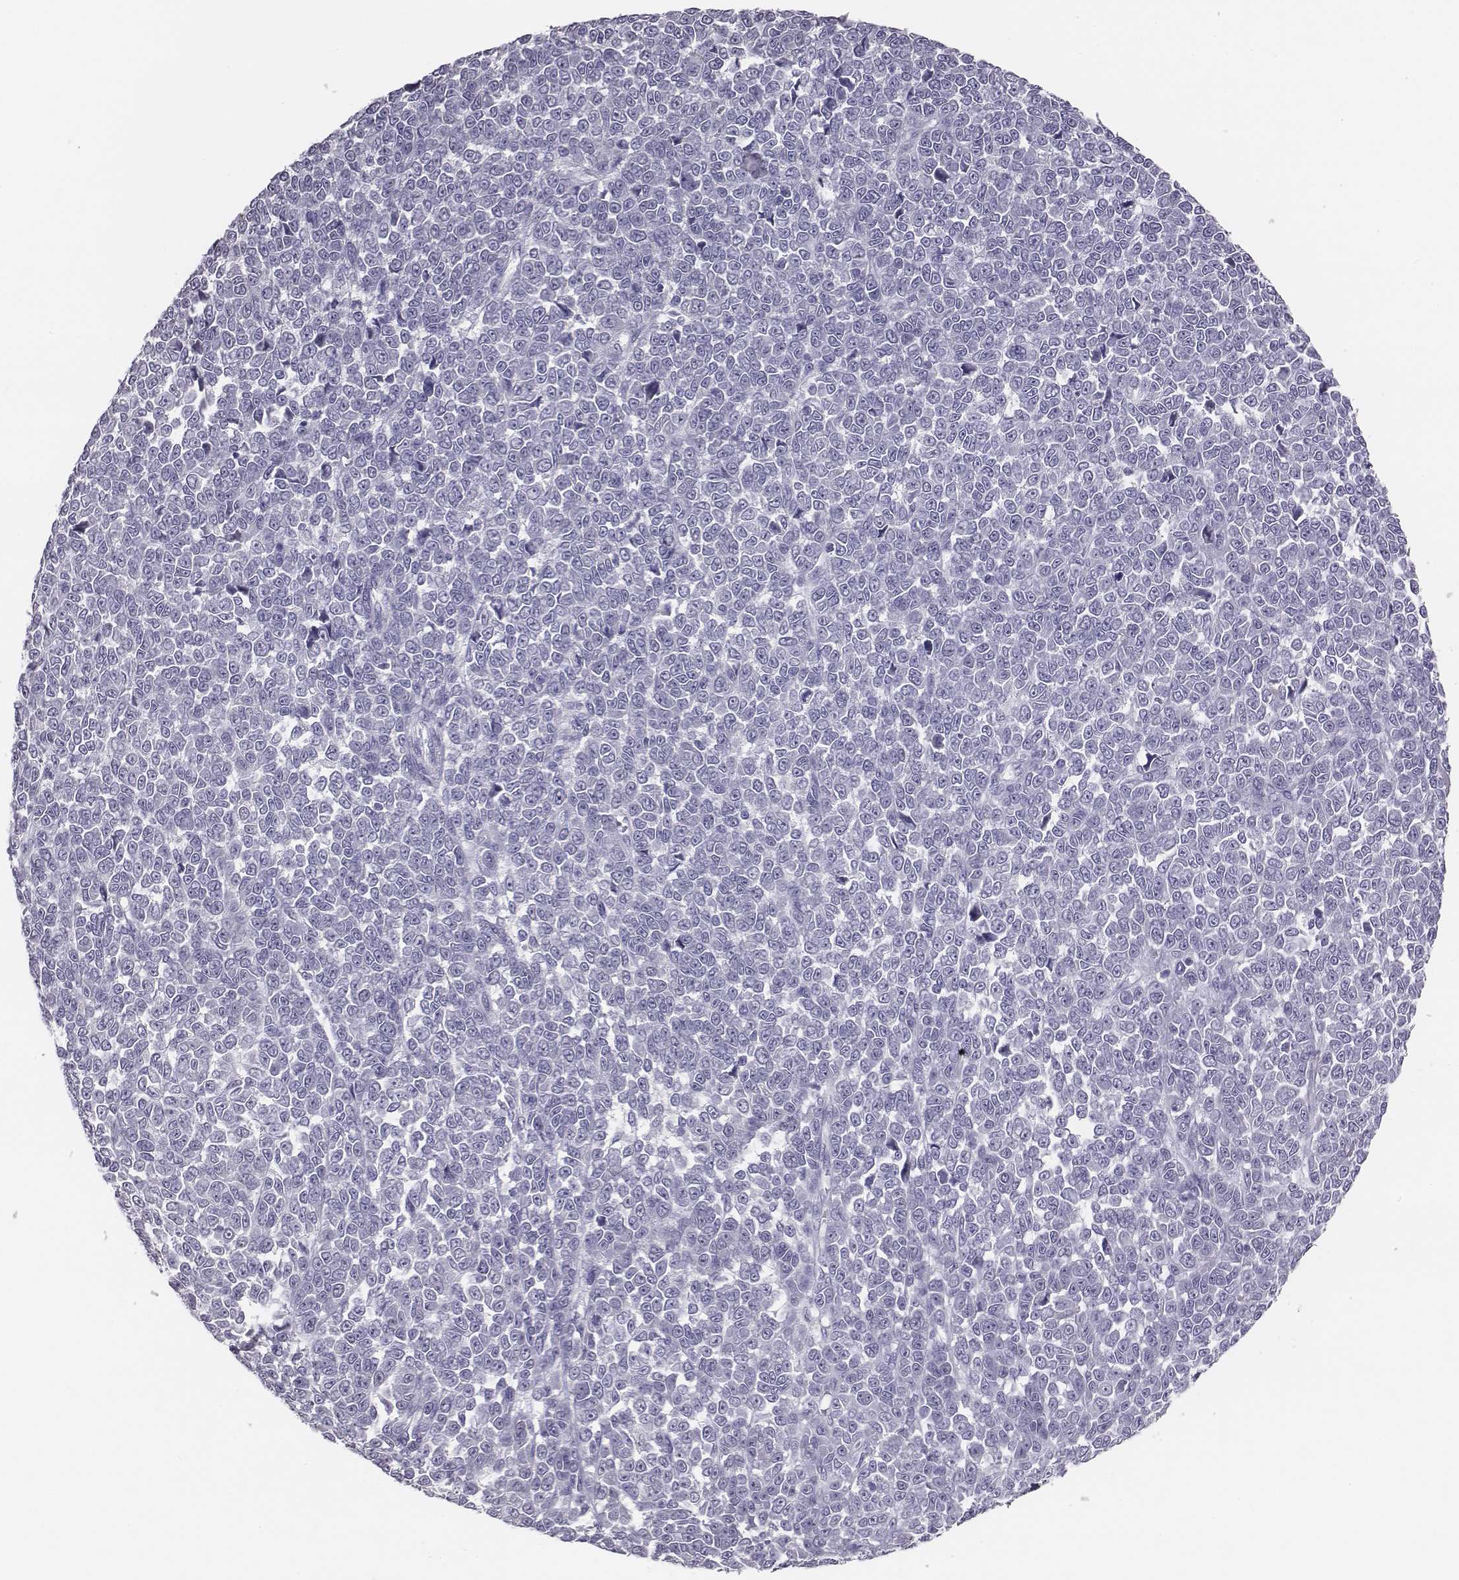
{"staining": {"intensity": "negative", "quantity": "none", "location": "none"}, "tissue": "melanoma", "cell_type": "Tumor cells", "image_type": "cancer", "snomed": [{"axis": "morphology", "description": "Malignant melanoma, NOS"}, {"axis": "topography", "description": "Skin"}], "caption": "Immunohistochemical staining of malignant melanoma demonstrates no significant positivity in tumor cells.", "gene": "ACOD1", "patient": {"sex": "female", "age": 95}}